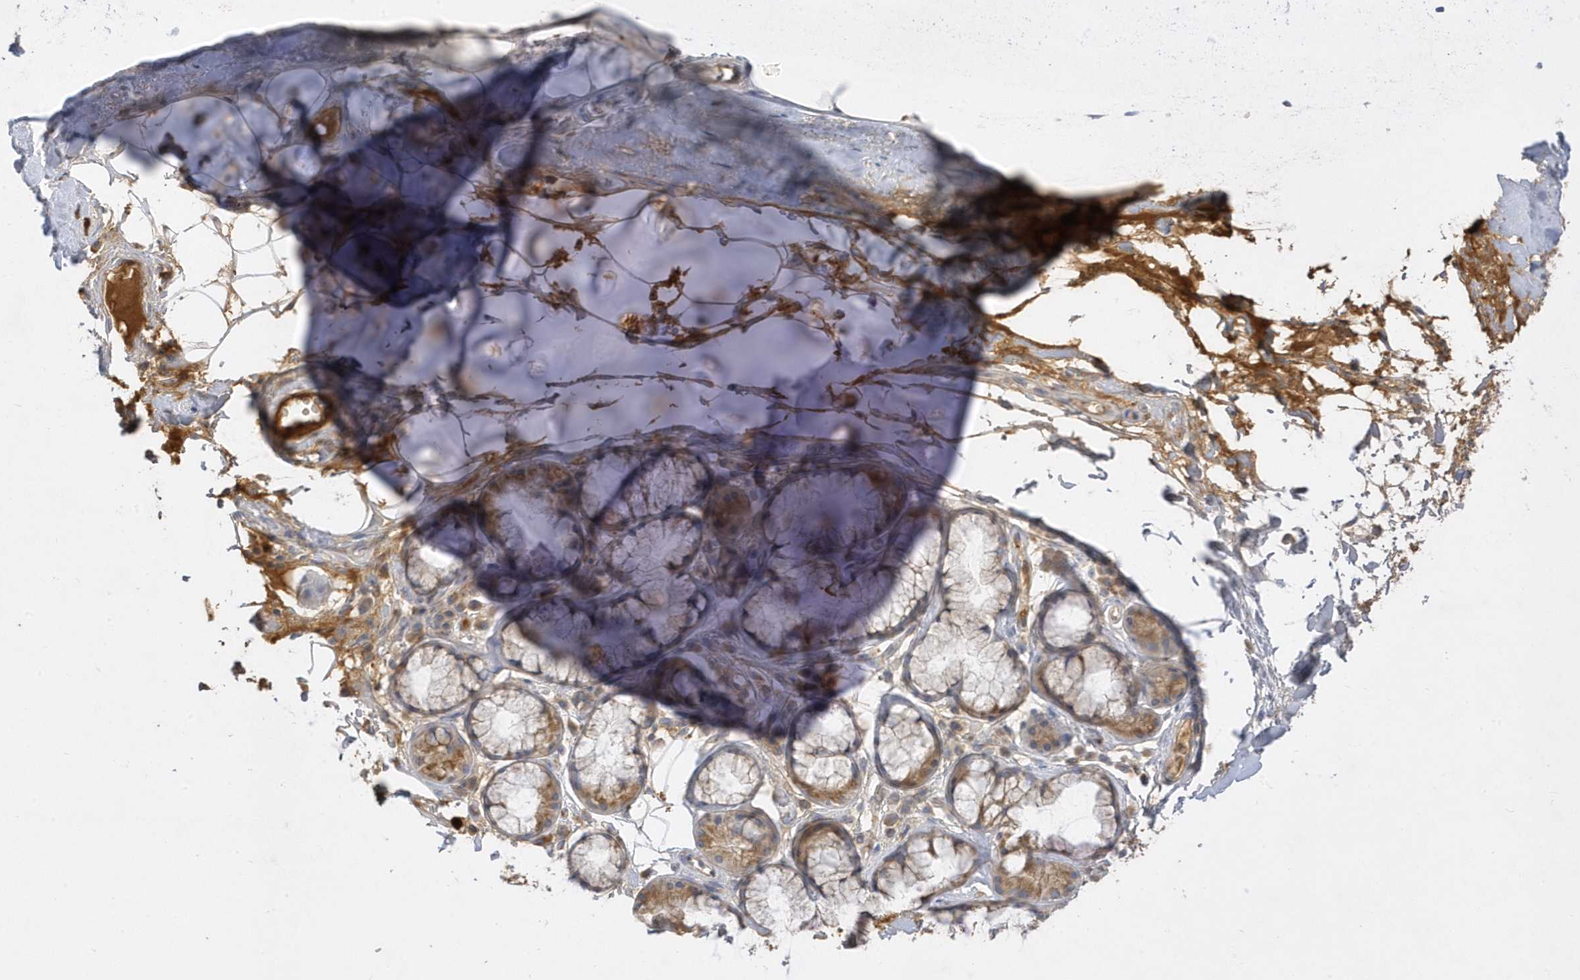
{"staining": {"intensity": "weak", "quantity": ">75%", "location": "cytoplasmic/membranous"}, "tissue": "adipose tissue", "cell_type": "Adipocytes", "image_type": "normal", "snomed": [{"axis": "morphology", "description": "Normal tissue, NOS"}, {"axis": "topography", "description": "Cartilage tissue"}], "caption": "Protein staining reveals weak cytoplasmic/membranous staining in approximately >75% of adipocytes in benign adipose tissue.", "gene": "DPP9", "patient": {"sex": "female", "age": 63}}